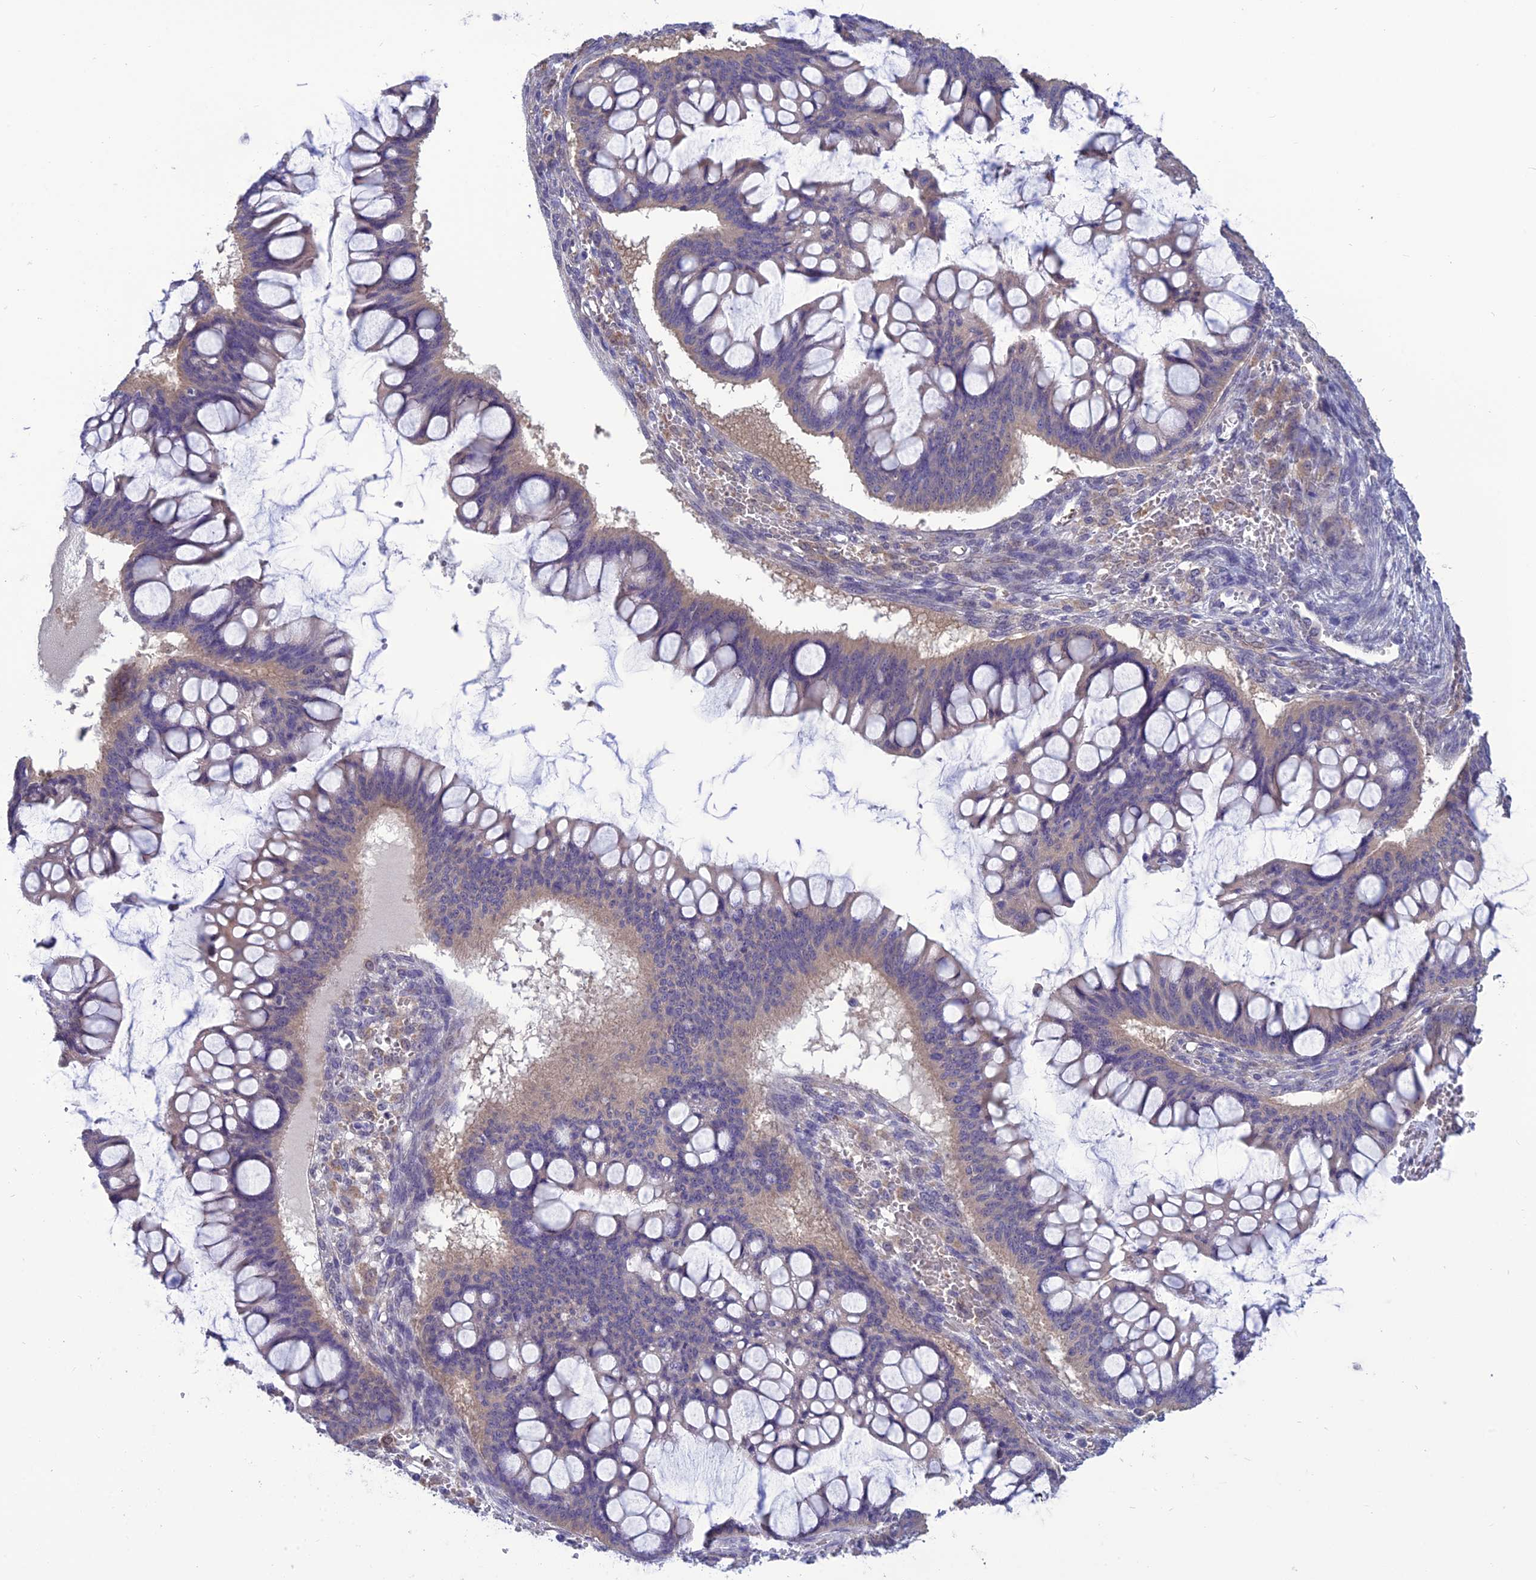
{"staining": {"intensity": "weak", "quantity": "<25%", "location": "cytoplasmic/membranous"}, "tissue": "ovarian cancer", "cell_type": "Tumor cells", "image_type": "cancer", "snomed": [{"axis": "morphology", "description": "Cystadenocarcinoma, mucinous, NOS"}, {"axis": "topography", "description": "Ovary"}], "caption": "Ovarian mucinous cystadenocarcinoma was stained to show a protein in brown. There is no significant staining in tumor cells.", "gene": "PSMF1", "patient": {"sex": "female", "age": 73}}